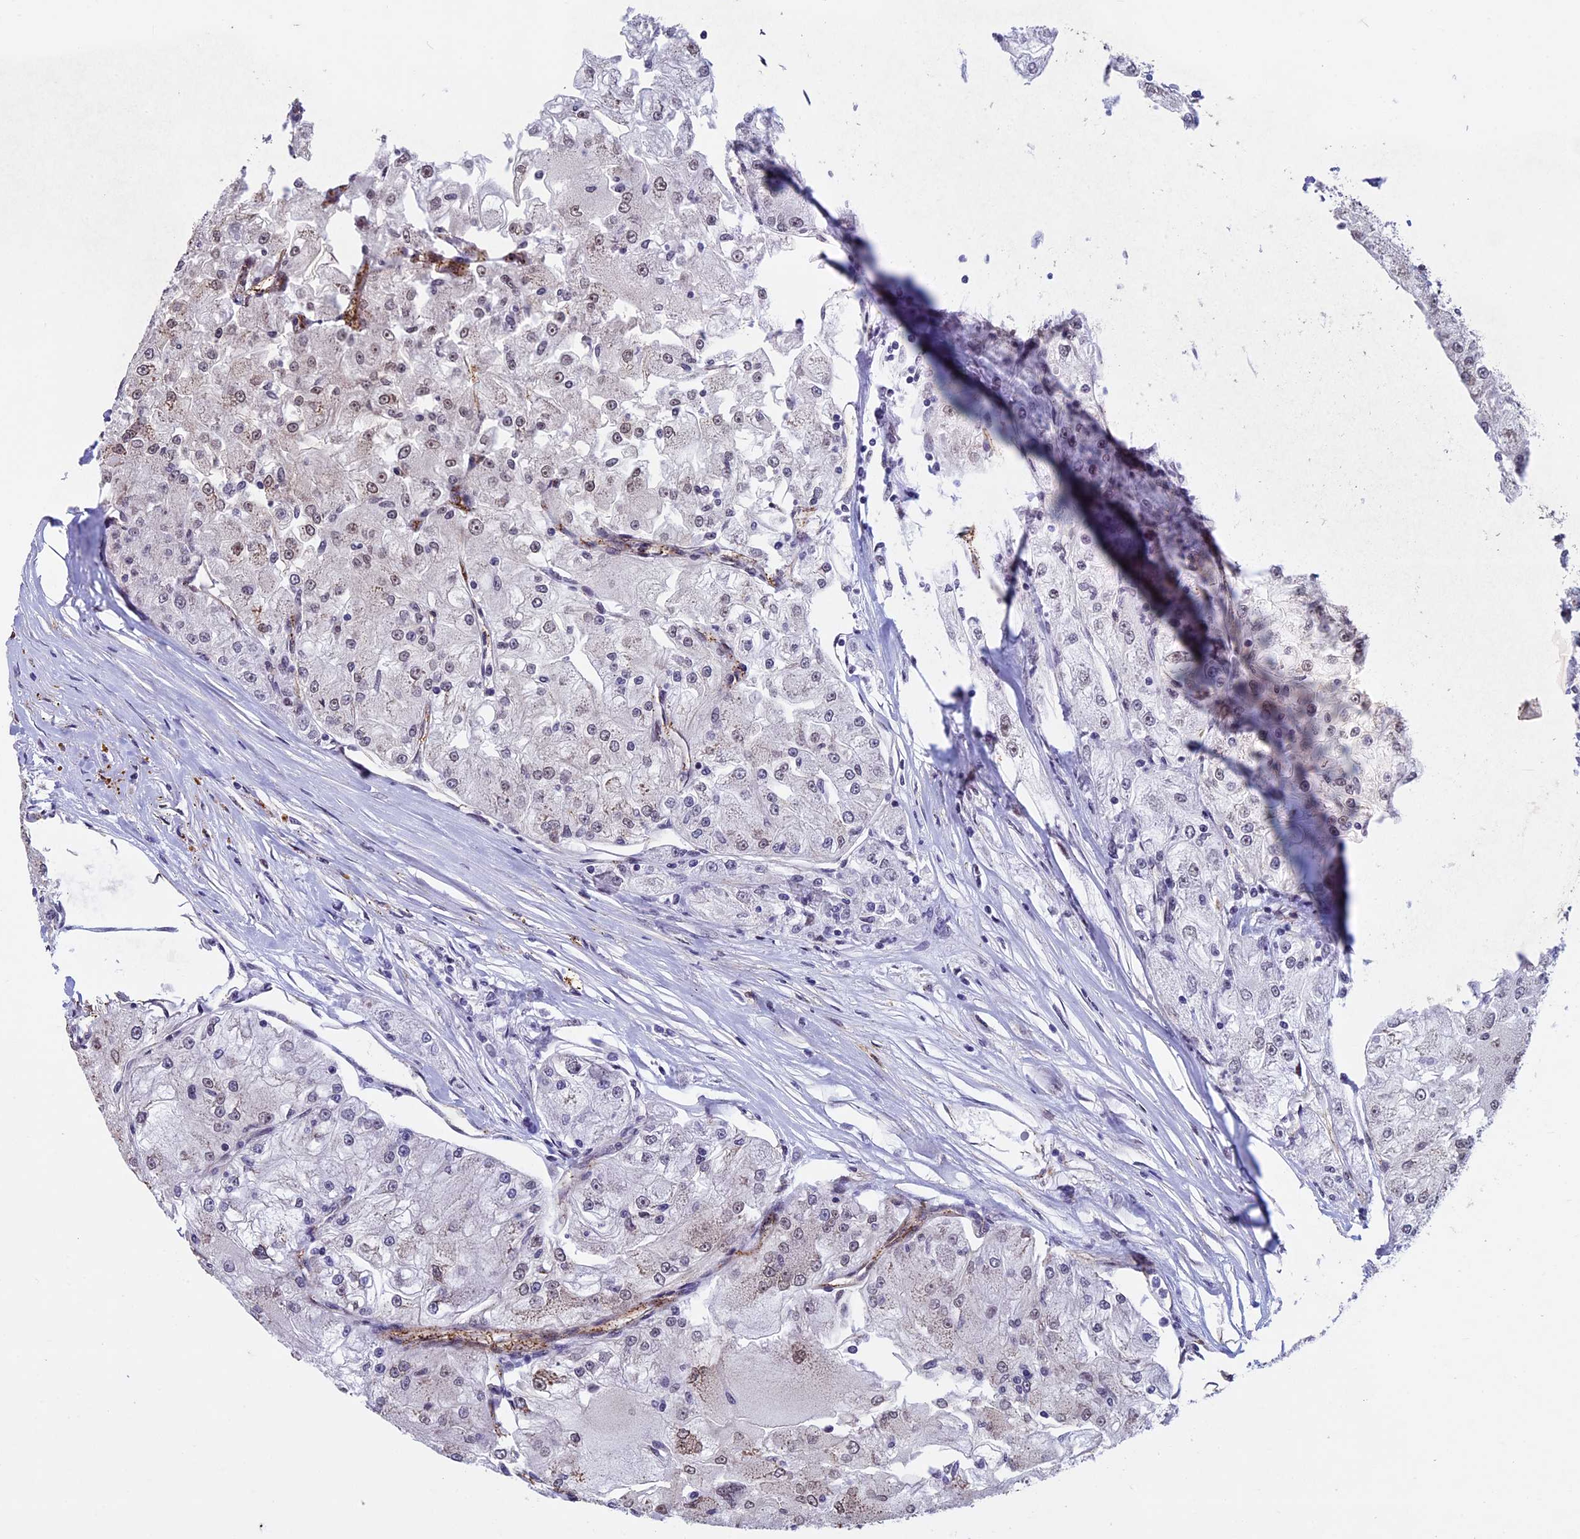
{"staining": {"intensity": "weak", "quantity": "25%-75%", "location": "nuclear"}, "tissue": "renal cancer", "cell_type": "Tumor cells", "image_type": "cancer", "snomed": [{"axis": "morphology", "description": "Adenocarcinoma, NOS"}, {"axis": "topography", "description": "Kidney"}], "caption": "An immunohistochemistry micrograph of tumor tissue is shown. Protein staining in brown shows weak nuclear positivity in adenocarcinoma (renal) within tumor cells. The staining was performed using DAB to visualize the protein expression in brown, while the nuclei were stained in blue with hematoxylin (Magnification: 20x).", "gene": "NIPBL", "patient": {"sex": "female", "age": 72}}